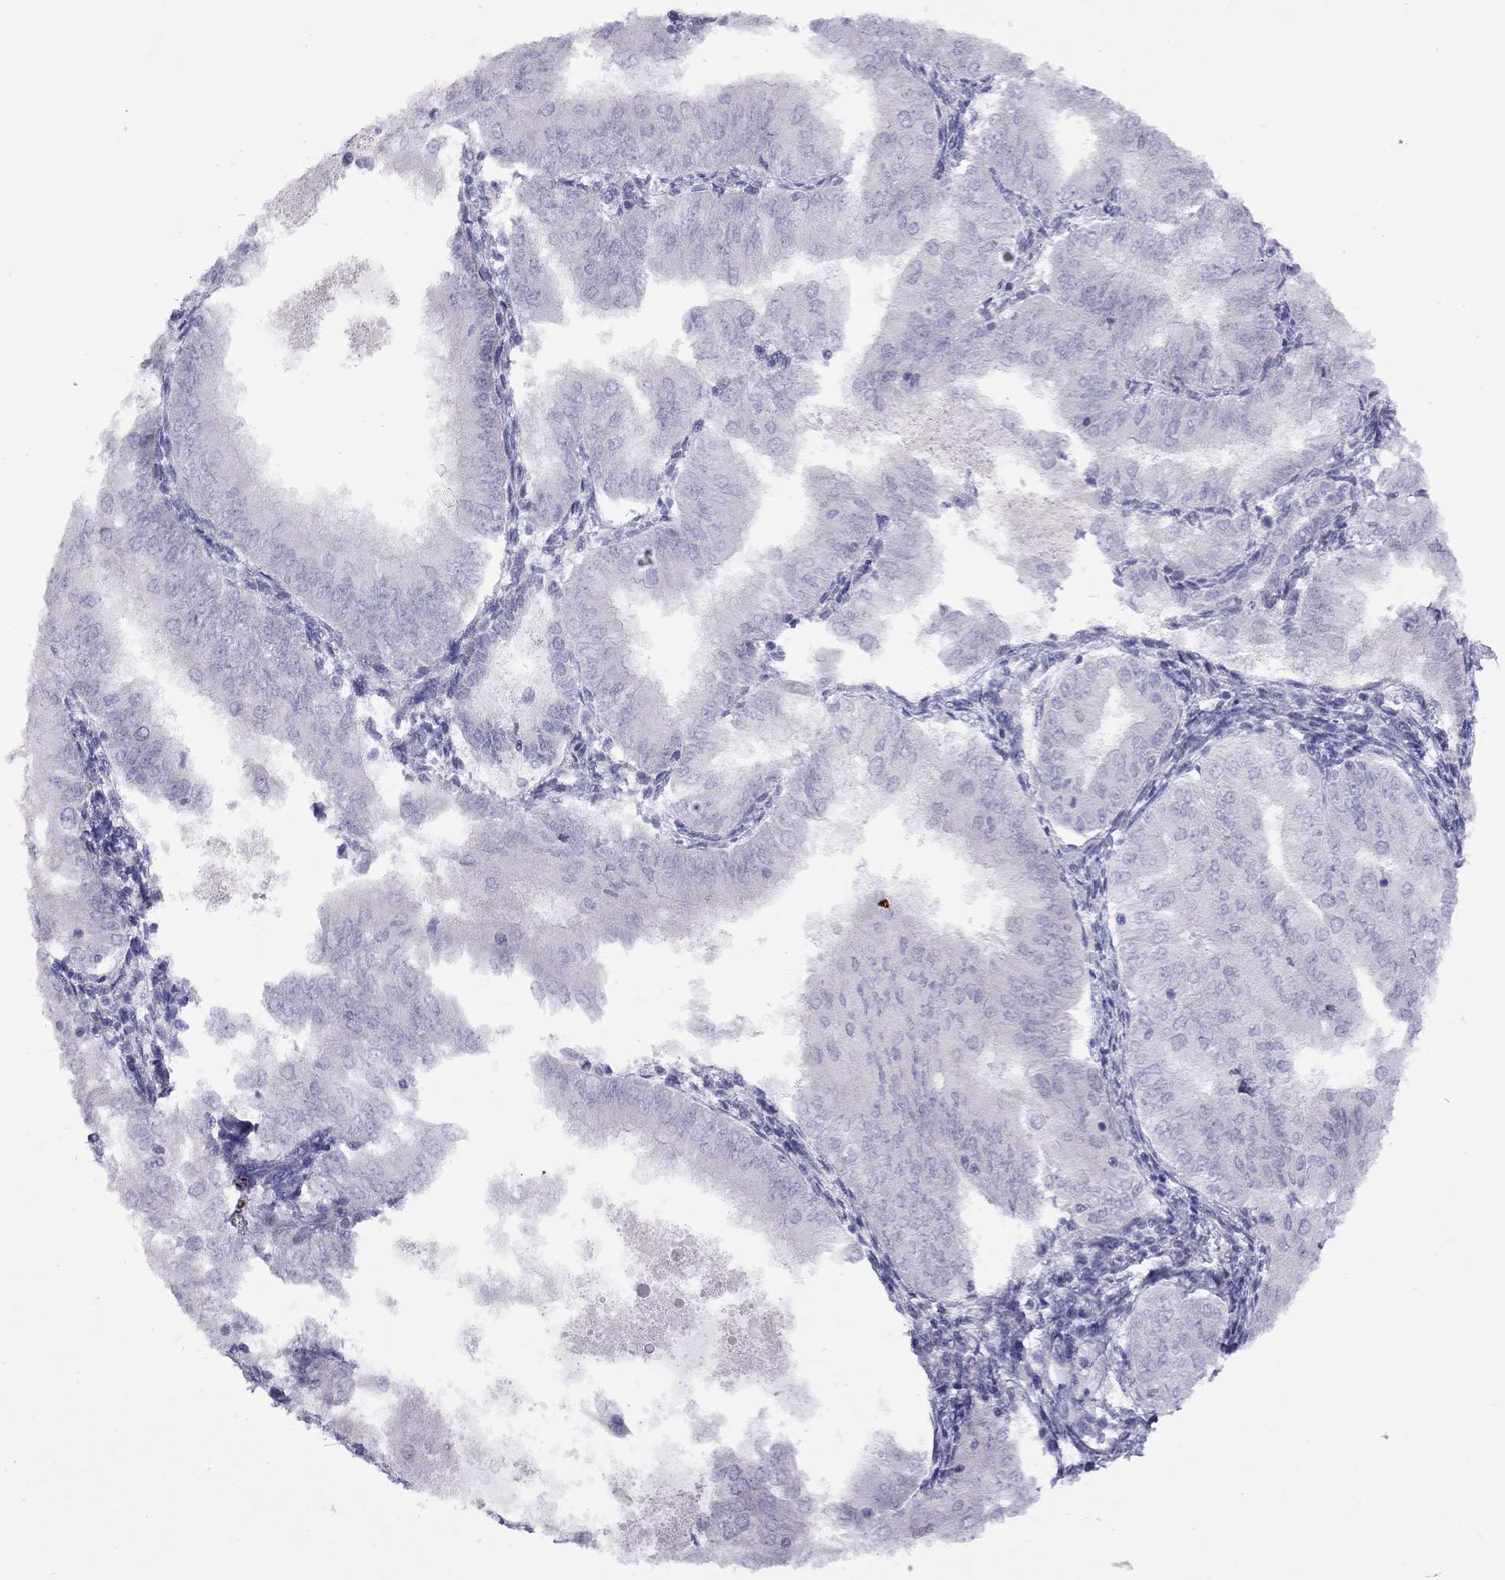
{"staining": {"intensity": "negative", "quantity": "none", "location": "none"}, "tissue": "endometrial cancer", "cell_type": "Tumor cells", "image_type": "cancer", "snomed": [{"axis": "morphology", "description": "Adenocarcinoma, NOS"}, {"axis": "topography", "description": "Endometrium"}], "caption": "A high-resolution micrograph shows immunohistochemistry staining of adenocarcinoma (endometrial), which reveals no significant expression in tumor cells.", "gene": "CPNE4", "patient": {"sex": "female", "age": 53}}